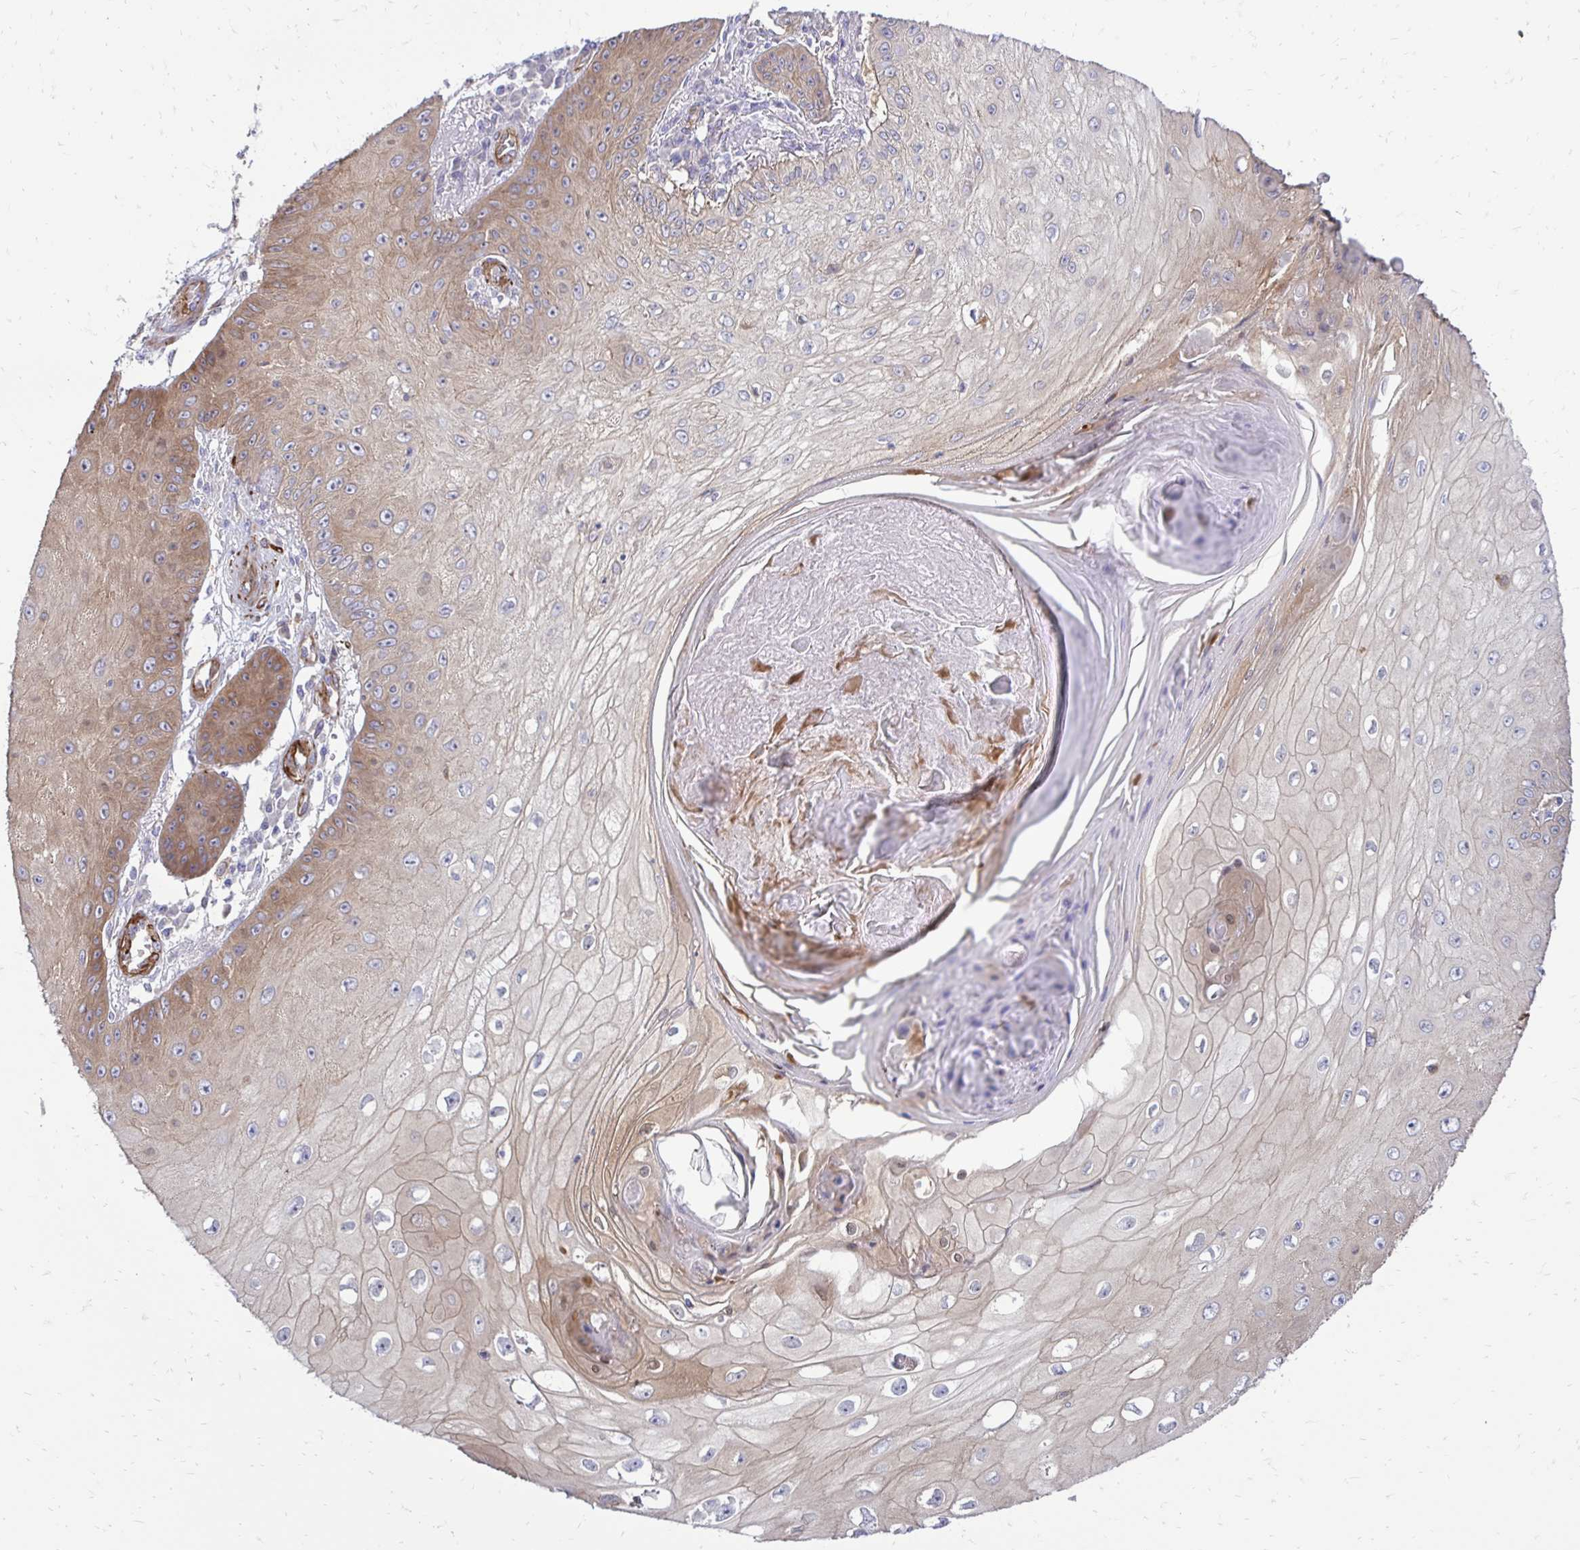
{"staining": {"intensity": "moderate", "quantity": "25%-75%", "location": "cytoplasmic/membranous"}, "tissue": "skin cancer", "cell_type": "Tumor cells", "image_type": "cancer", "snomed": [{"axis": "morphology", "description": "Squamous cell carcinoma, NOS"}, {"axis": "topography", "description": "Skin"}], "caption": "This image demonstrates squamous cell carcinoma (skin) stained with IHC to label a protein in brown. The cytoplasmic/membranous of tumor cells show moderate positivity for the protein. Nuclei are counter-stained blue.", "gene": "CTPS1", "patient": {"sex": "male", "age": 70}}